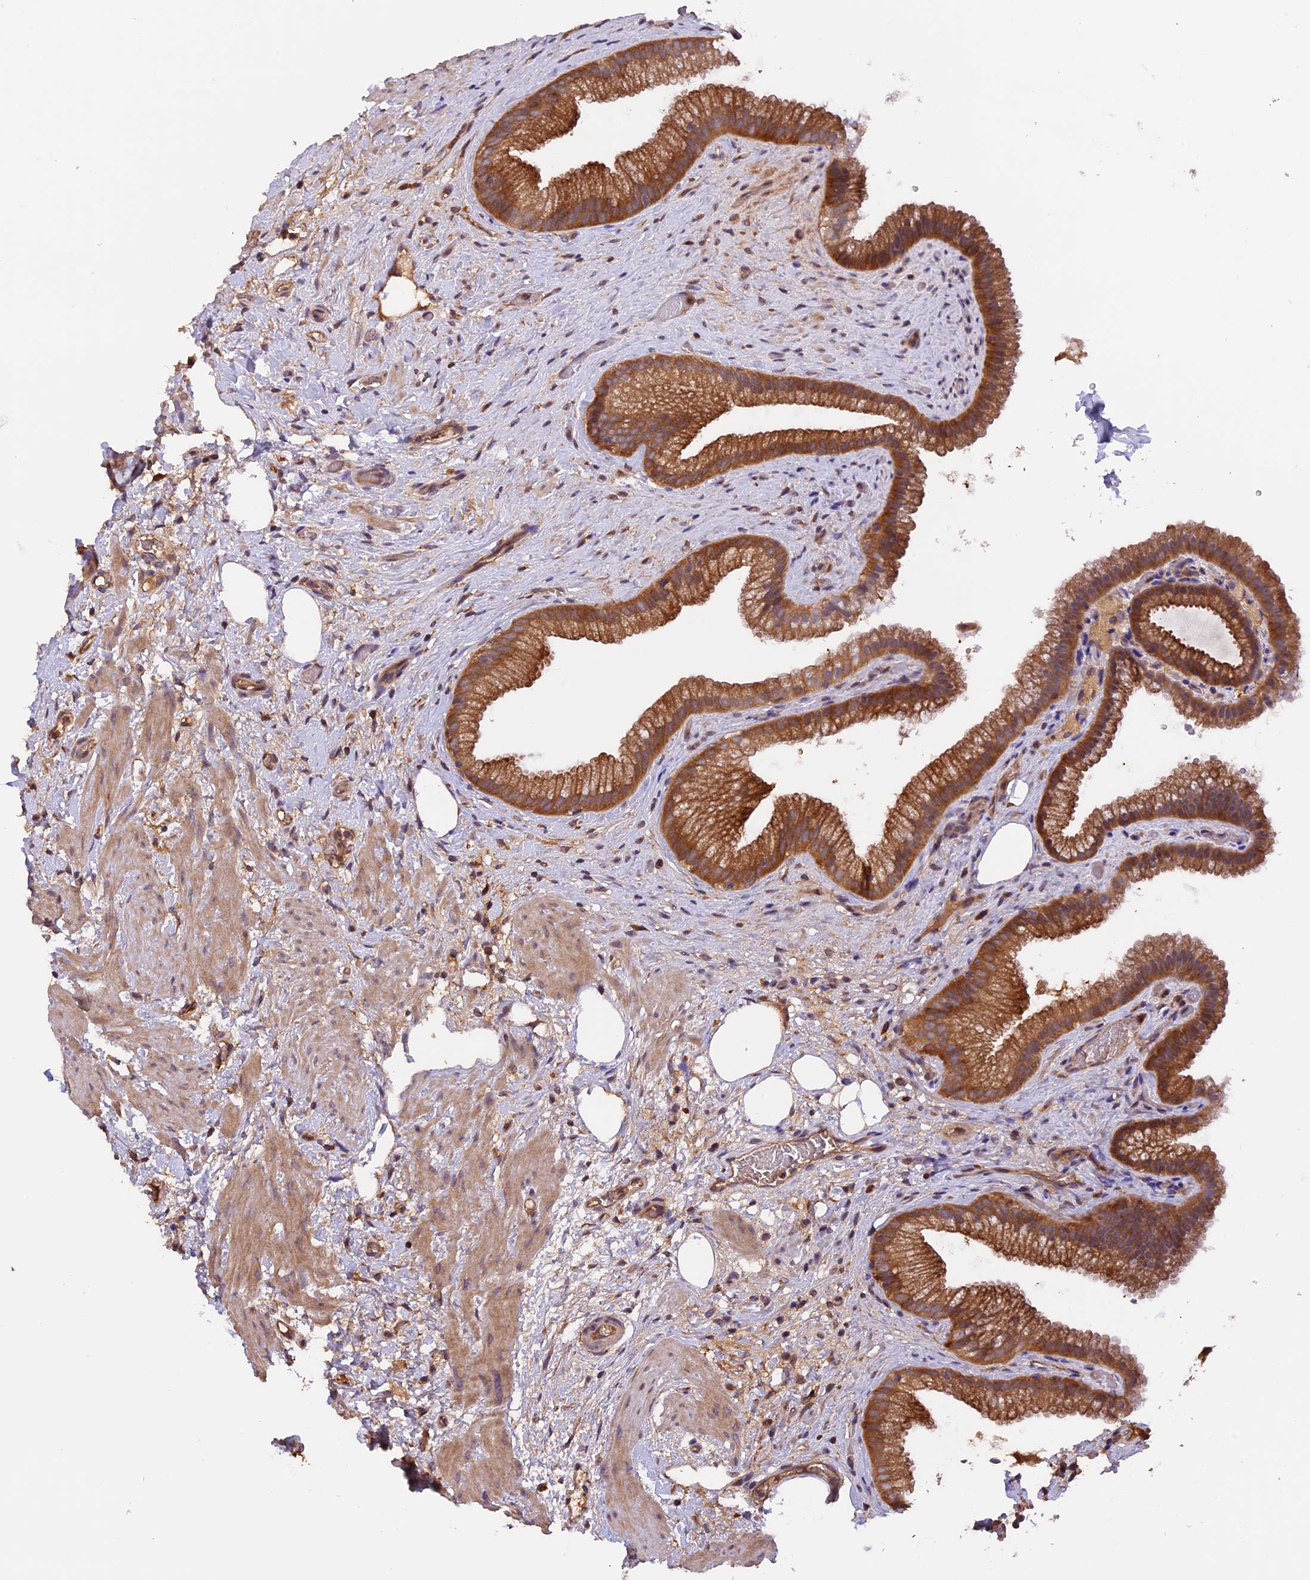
{"staining": {"intensity": "strong", "quantity": ">75%", "location": "cytoplasmic/membranous"}, "tissue": "gallbladder", "cell_type": "Glandular cells", "image_type": "normal", "snomed": [{"axis": "morphology", "description": "Normal tissue, NOS"}, {"axis": "morphology", "description": "Inflammation, NOS"}, {"axis": "topography", "description": "Gallbladder"}], "caption": "Glandular cells reveal high levels of strong cytoplasmic/membranous staining in about >75% of cells in unremarkable human gallbladder. (IHC, brightfield microscopy, high magnification).", "gene": "SETD6", "patient": {"sex": "male", "age": 51}}